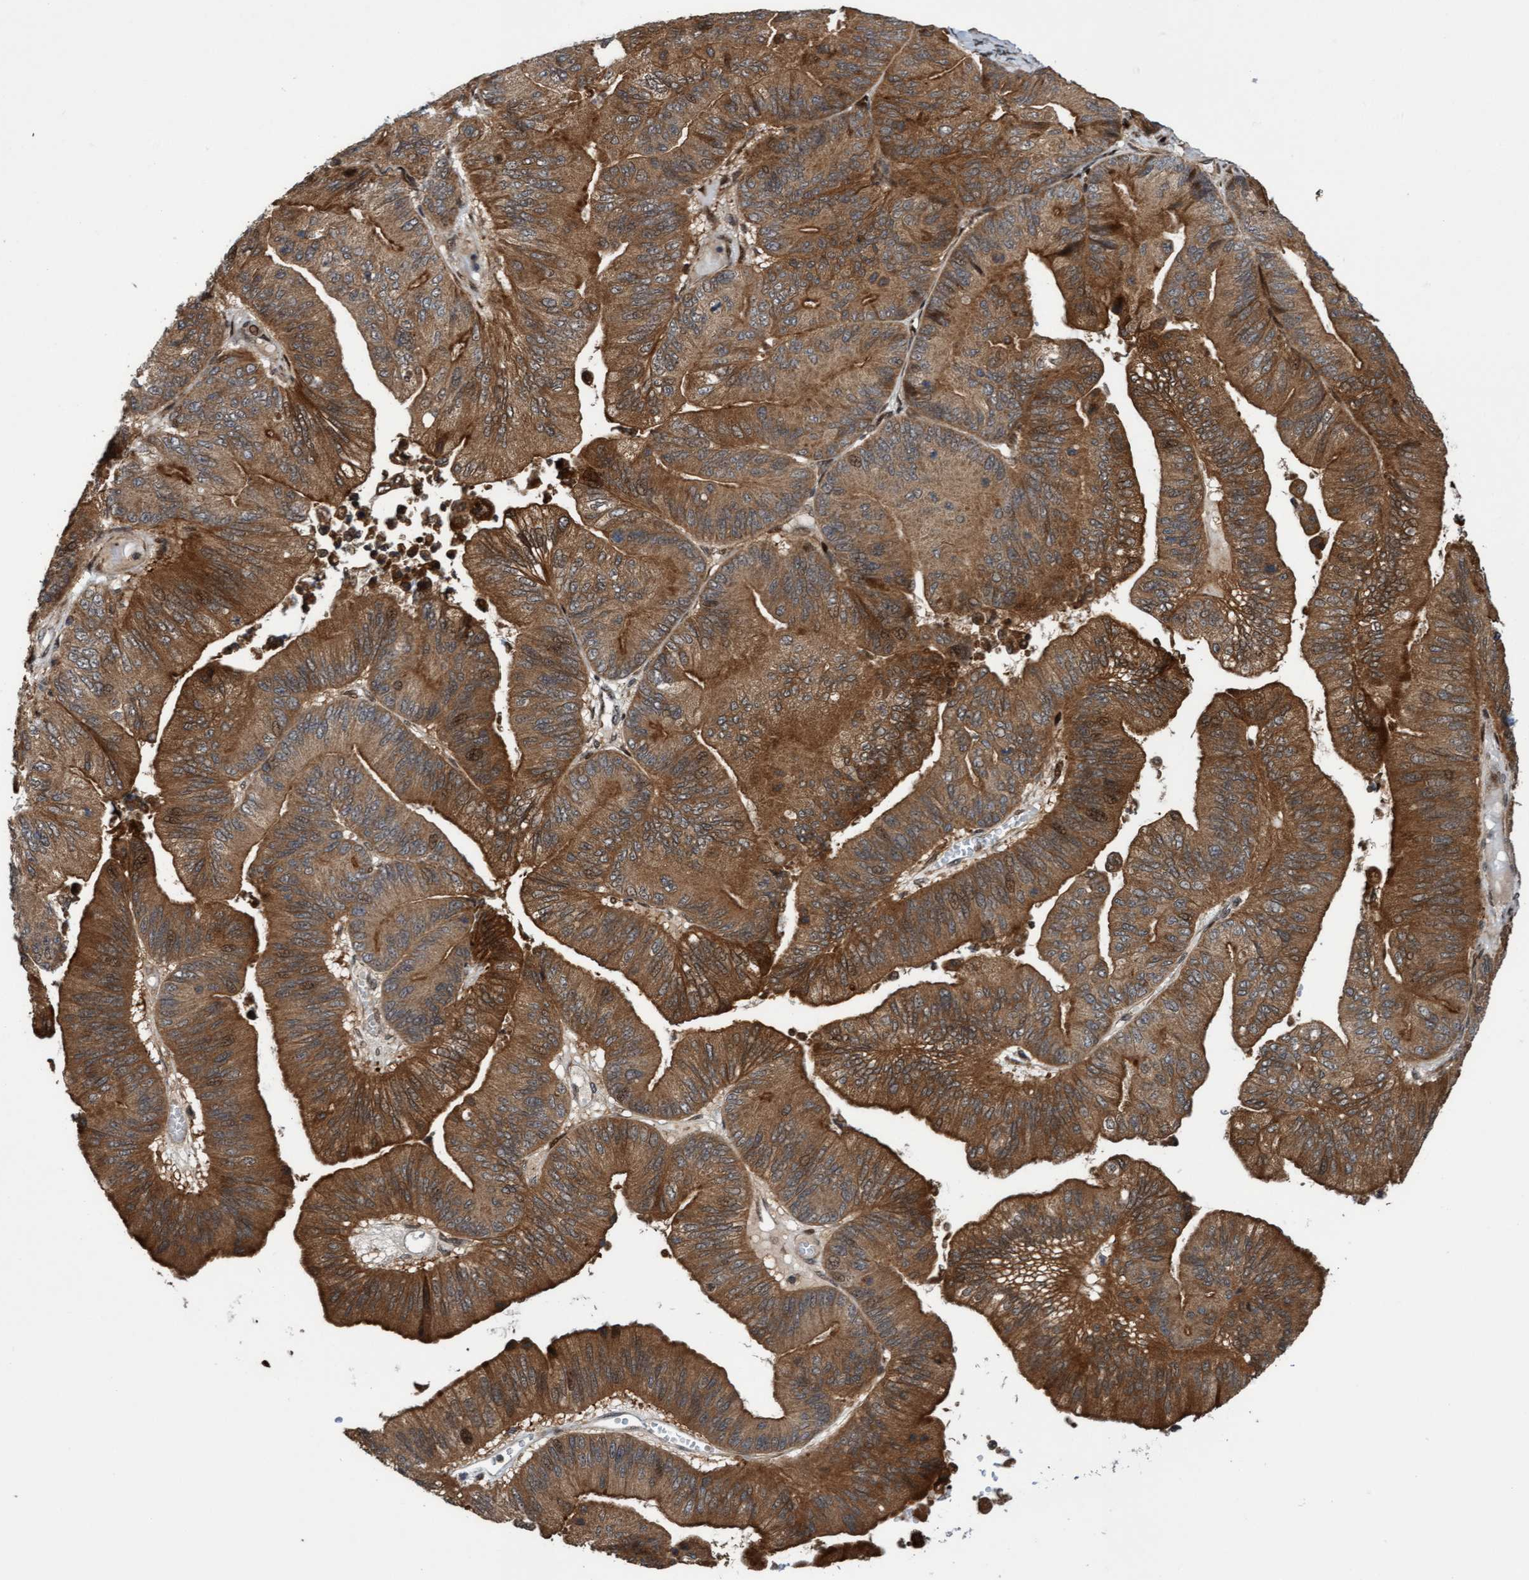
{"staining": {"intensity": "moderate", "quantity": ">75%", "location": "cytoplasmic/membranous"}, "tissue": "ovarian cancer", "cell_type": "Tumor cells", "image_type": "cancer", "snomed": [{"axis": "morphology", "description": "Cystadenocarcinoma, mucinous, NOS"}, {"axis": "topography", "description": "Ovary"}], "caption": "DAB immunohistochemical staining of ovarian mucinous cystadenocarcinoma demonstrates moderate cytoplasmic/membranous protein staining in approximately >75% of tumor cells.", "gene": "ITFG1", "patient": {"sex": "female", "age": 61}}